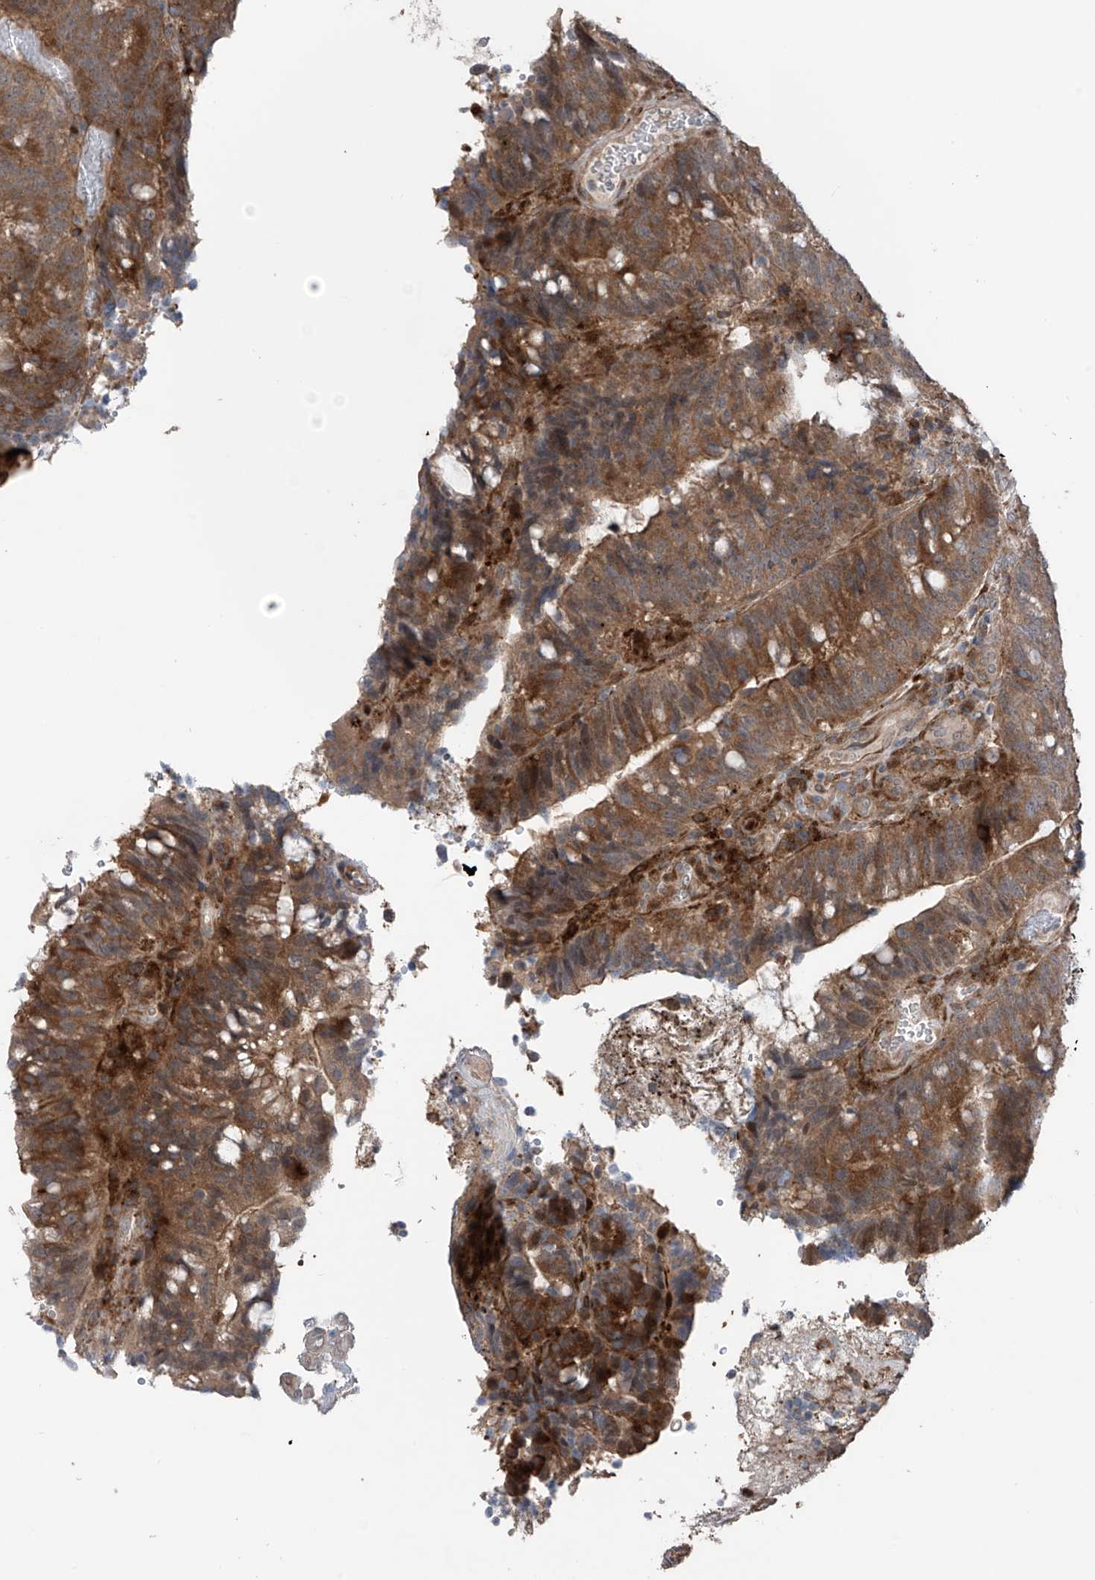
{"staining": {"intensity": "moderate", "quantity": ">75%", "location": "cytoplasmic/membranous"}, "tissue": "colorectal cancer", "cell_type": "Tumor cells", "image_type": "cancer", "snomed": [{"axis": "morphology", "description": "Adenocarcinoma, NOS"}, {"axis": "topography", "description": "Colon"}], "caption": "Protein analysis of adenocarcinoma (colorectal) tissue reveals moderate cytoplasmic/membranous expression in about >75% of tumor cells.", "gene": "SAMD3", "patient": {"sex": "female", "age": 66}}